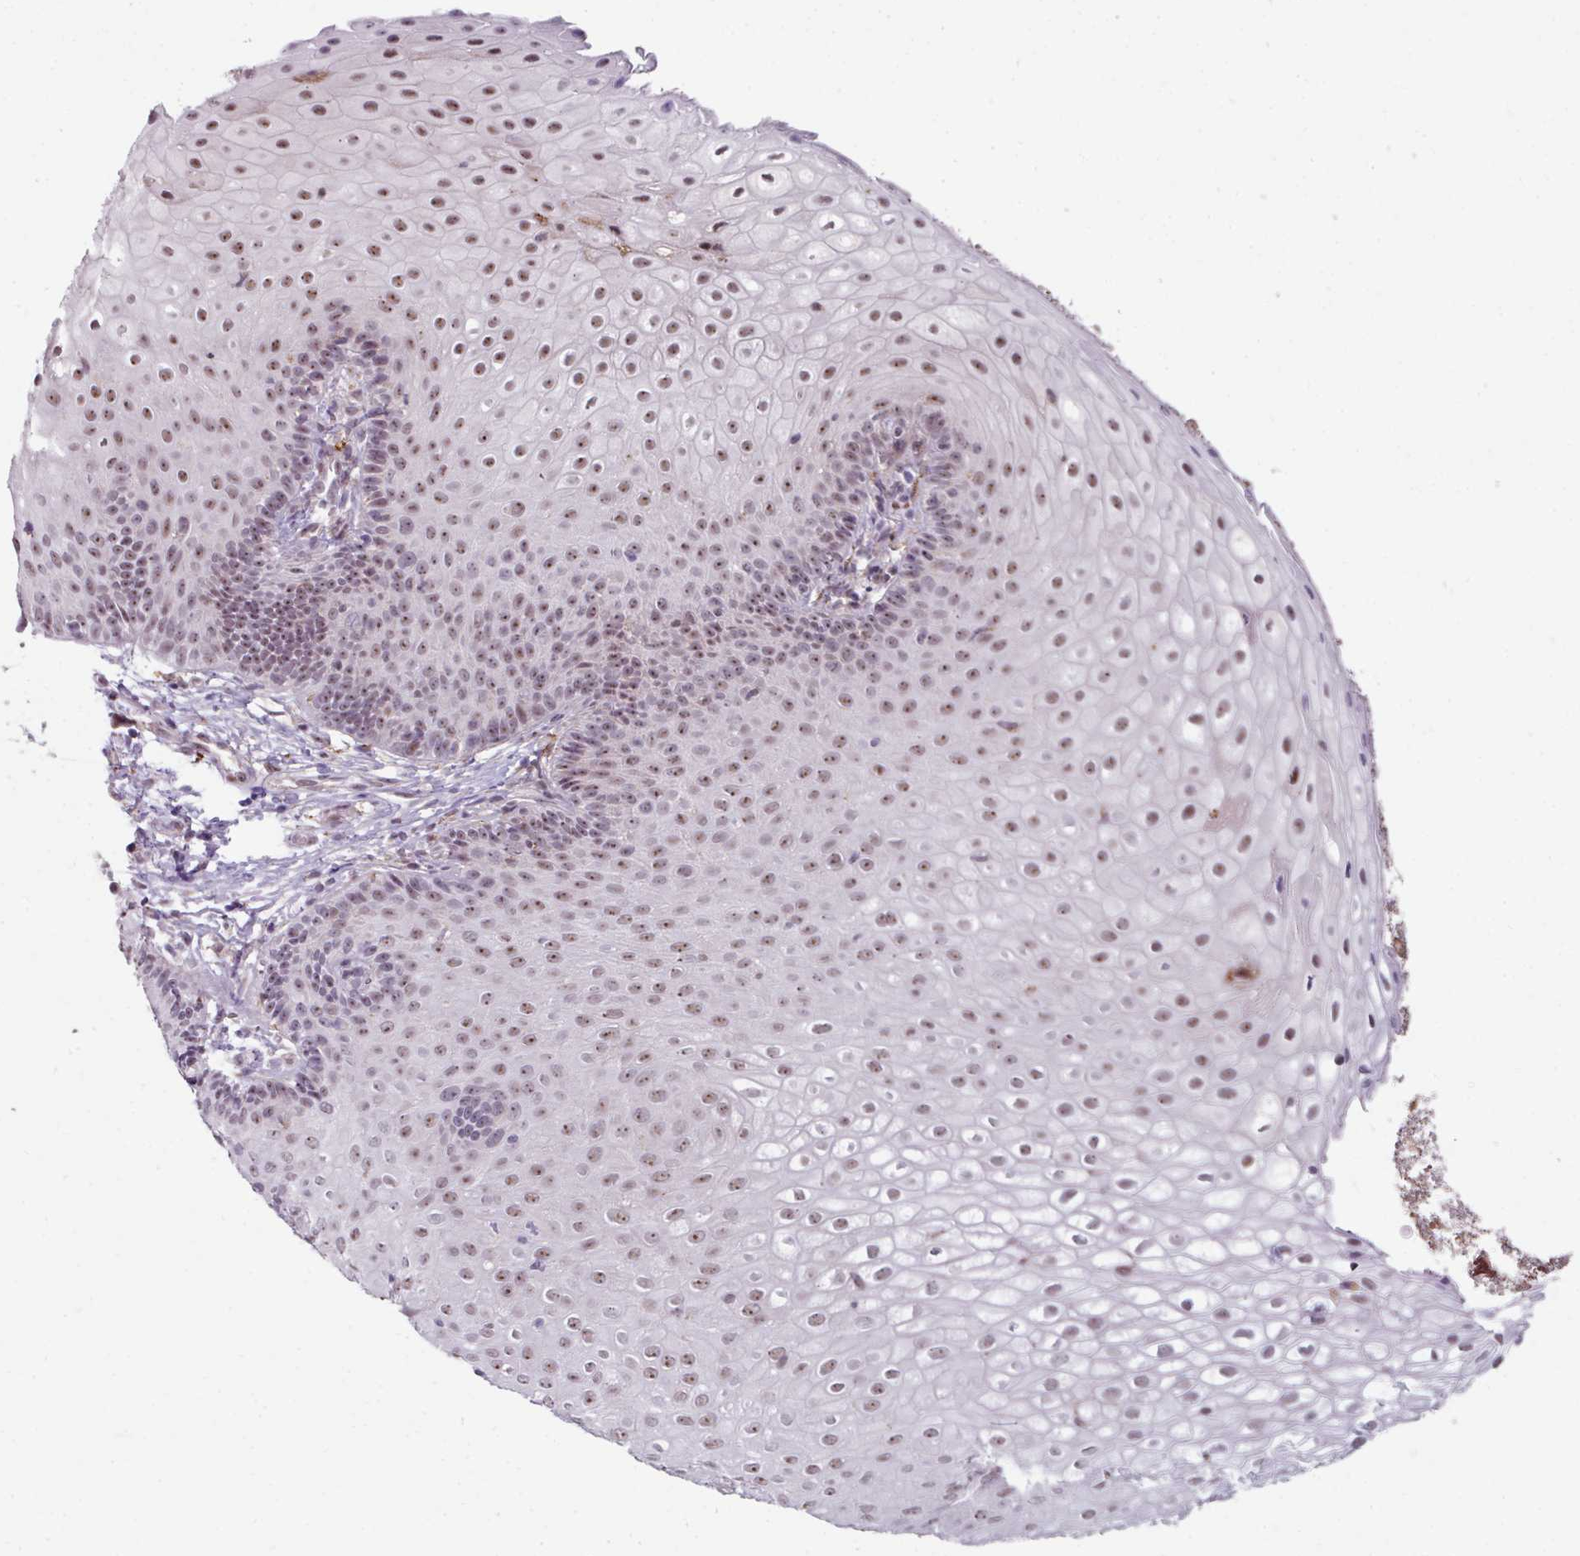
{"staining": {"intensity": "moderate", "quantity": ">75%", "location": "nuclear"}, "tissue": "skin", "cell_type": "Epidermal cells", "image_type": "normal", "snomed": [{"axis": "morphology", "description": "Normal tissue, NOS"}, {"axis": "topography", "description": "Anal"}], "caption": "Immunohistochemical staining of normal skin shows >75% levels of moderate nuclear protein expression in approximately >75% of epidermal cells. The staining was performed using DAB (3,3'-diaminobenzidine), with brown indicating positive protein expression. Nuclei are stained blue with hematoxylin.", "gene": "BMS1", "patient": {"sex": "male", "age": 80}}